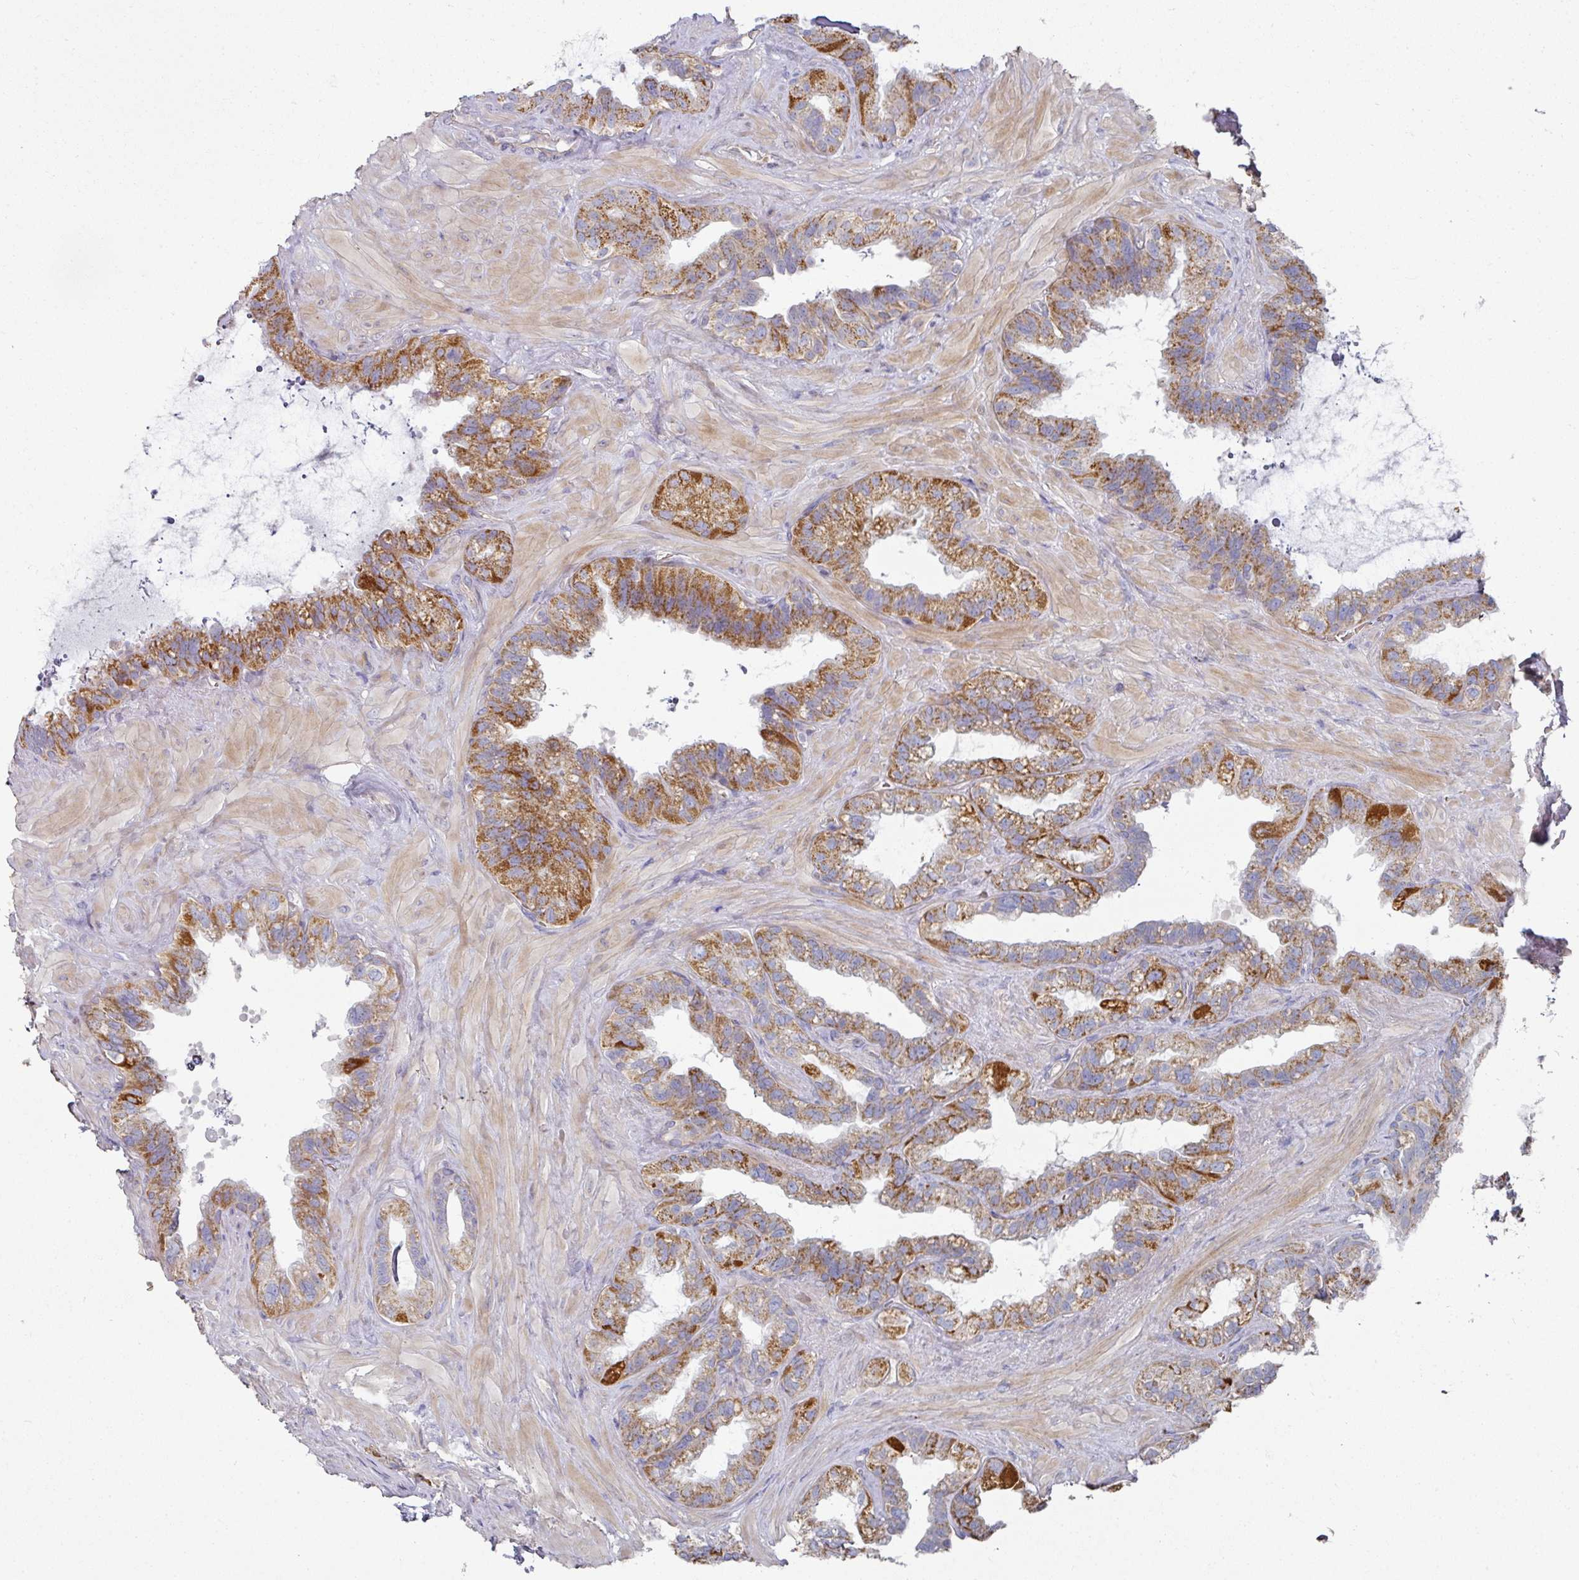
{"staining": {"intensity": "strong", "quantity": "25%-75%", "location": "cytoplasmic/membranous"}, "tissue": "seminal vesicle", "cell_type": "Glandular cells", "image_type": "normal", "snomed": [{"axis": "morphology", "description": "Normal tissue, NOS"}, {"axis": "topography", "description": "Seminal veicle"}, {"axis": "topography", "description": "Peripheral nerve tissue"}], "caption": "Normal seminal vesicle was stained to show a protein in brown. There is high levels of strong cytoplasmic/membranous staining in approximately 25%-75% of glandular cells.", "gene": "PYROXD2", "patient": {"sex": "male", "age": 76}}